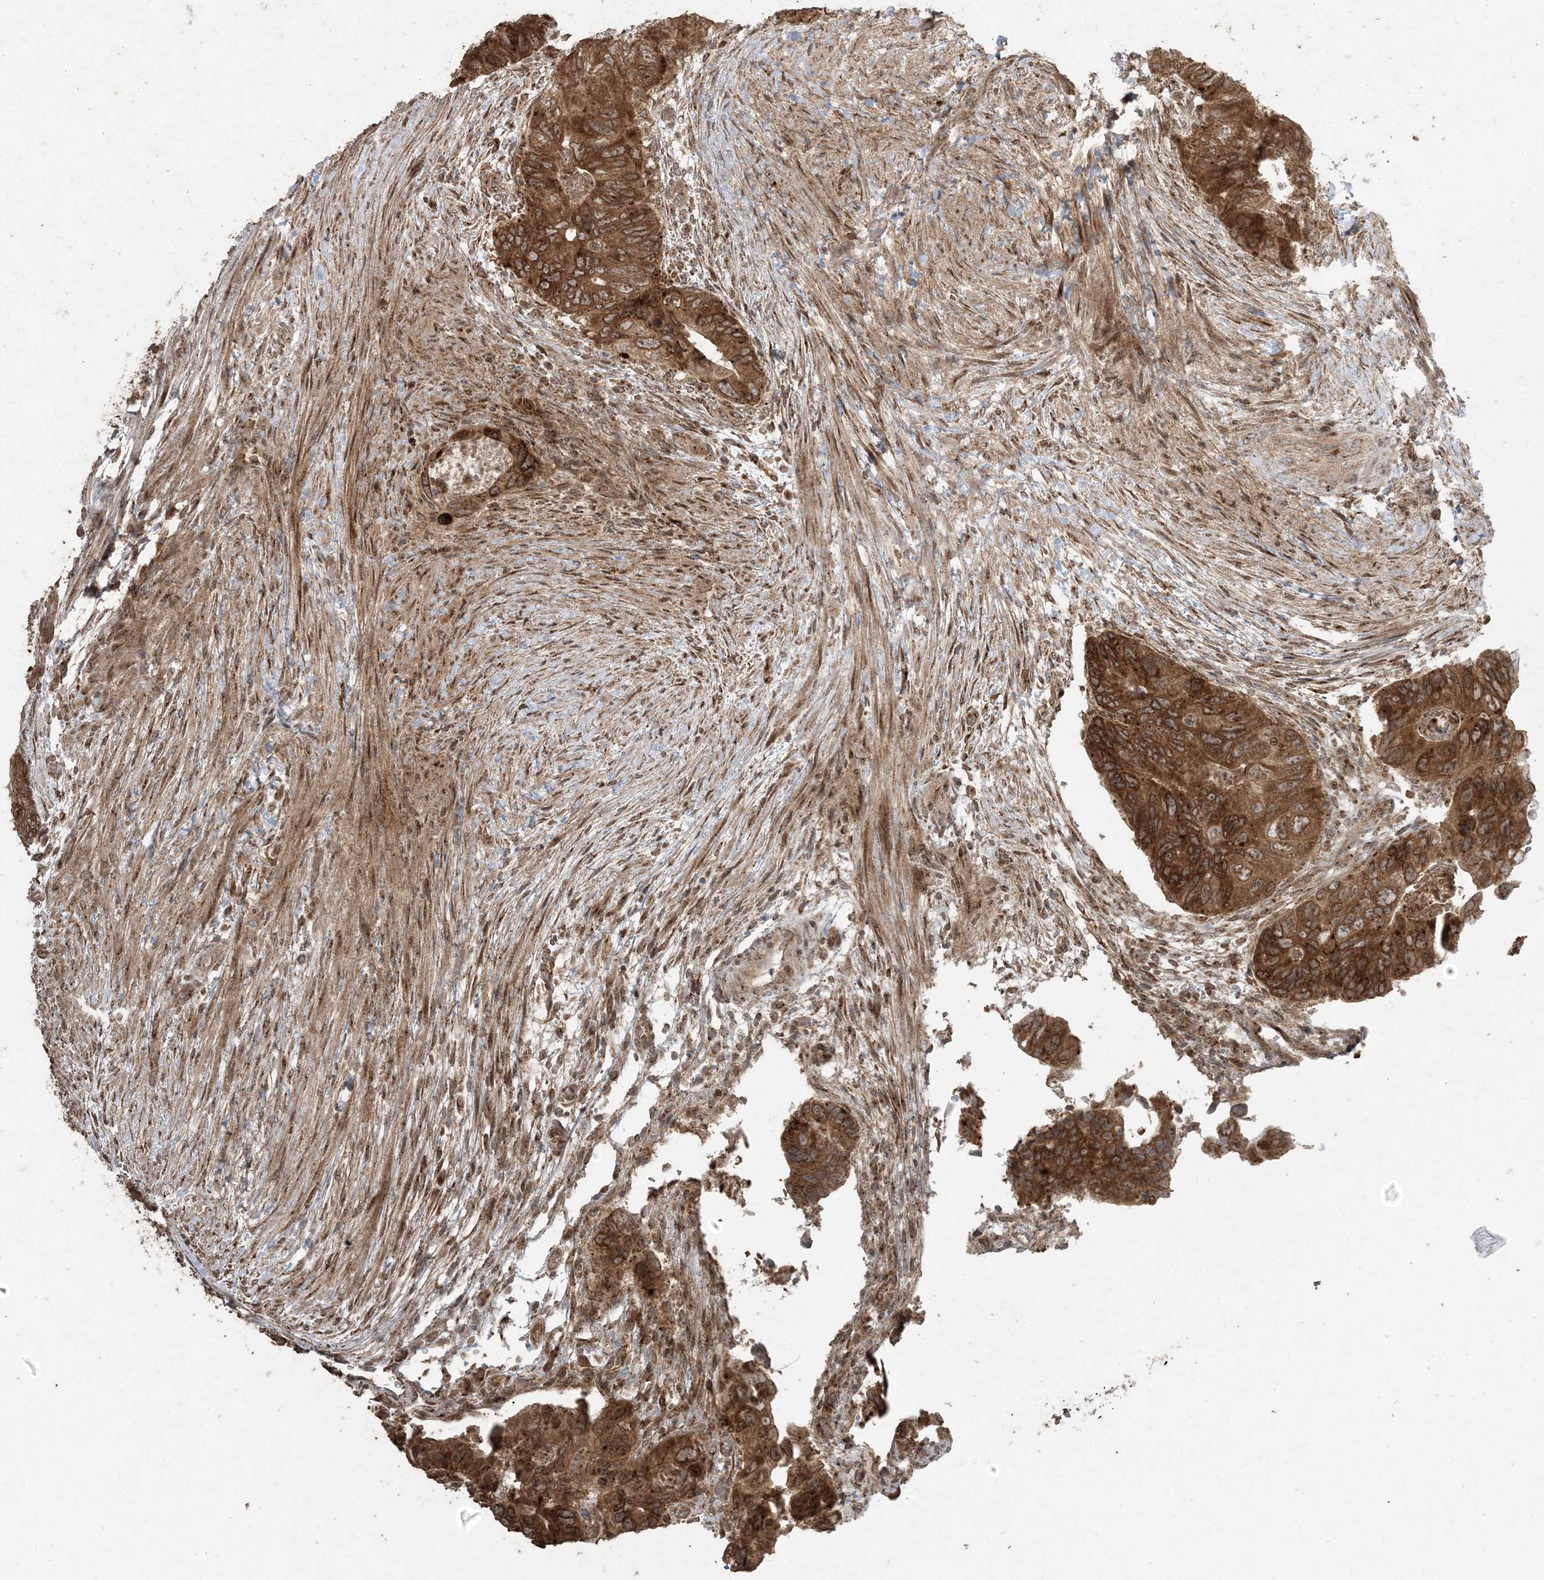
{"staining": {"intensity": "strong", "quantity": ">75%", "location": "cytoplasmic/membranous"}, "tissue": "colorectal cancer", "cell_type": "Tumor cells", "image_type": "cancer", "snomed": [{"axis": "morphology", "description": "Adenocarcinoma, NOS"}, {"axis": "topography", "description": "Rectum"}], "caption": "A histopathology image of human colorectal cancer stained for a protein reveals strong cytoplasmic/membranous brown staining in tumor cells.", "gene": "DDX19B", "patient": {"sex": "male", "age": 63}}